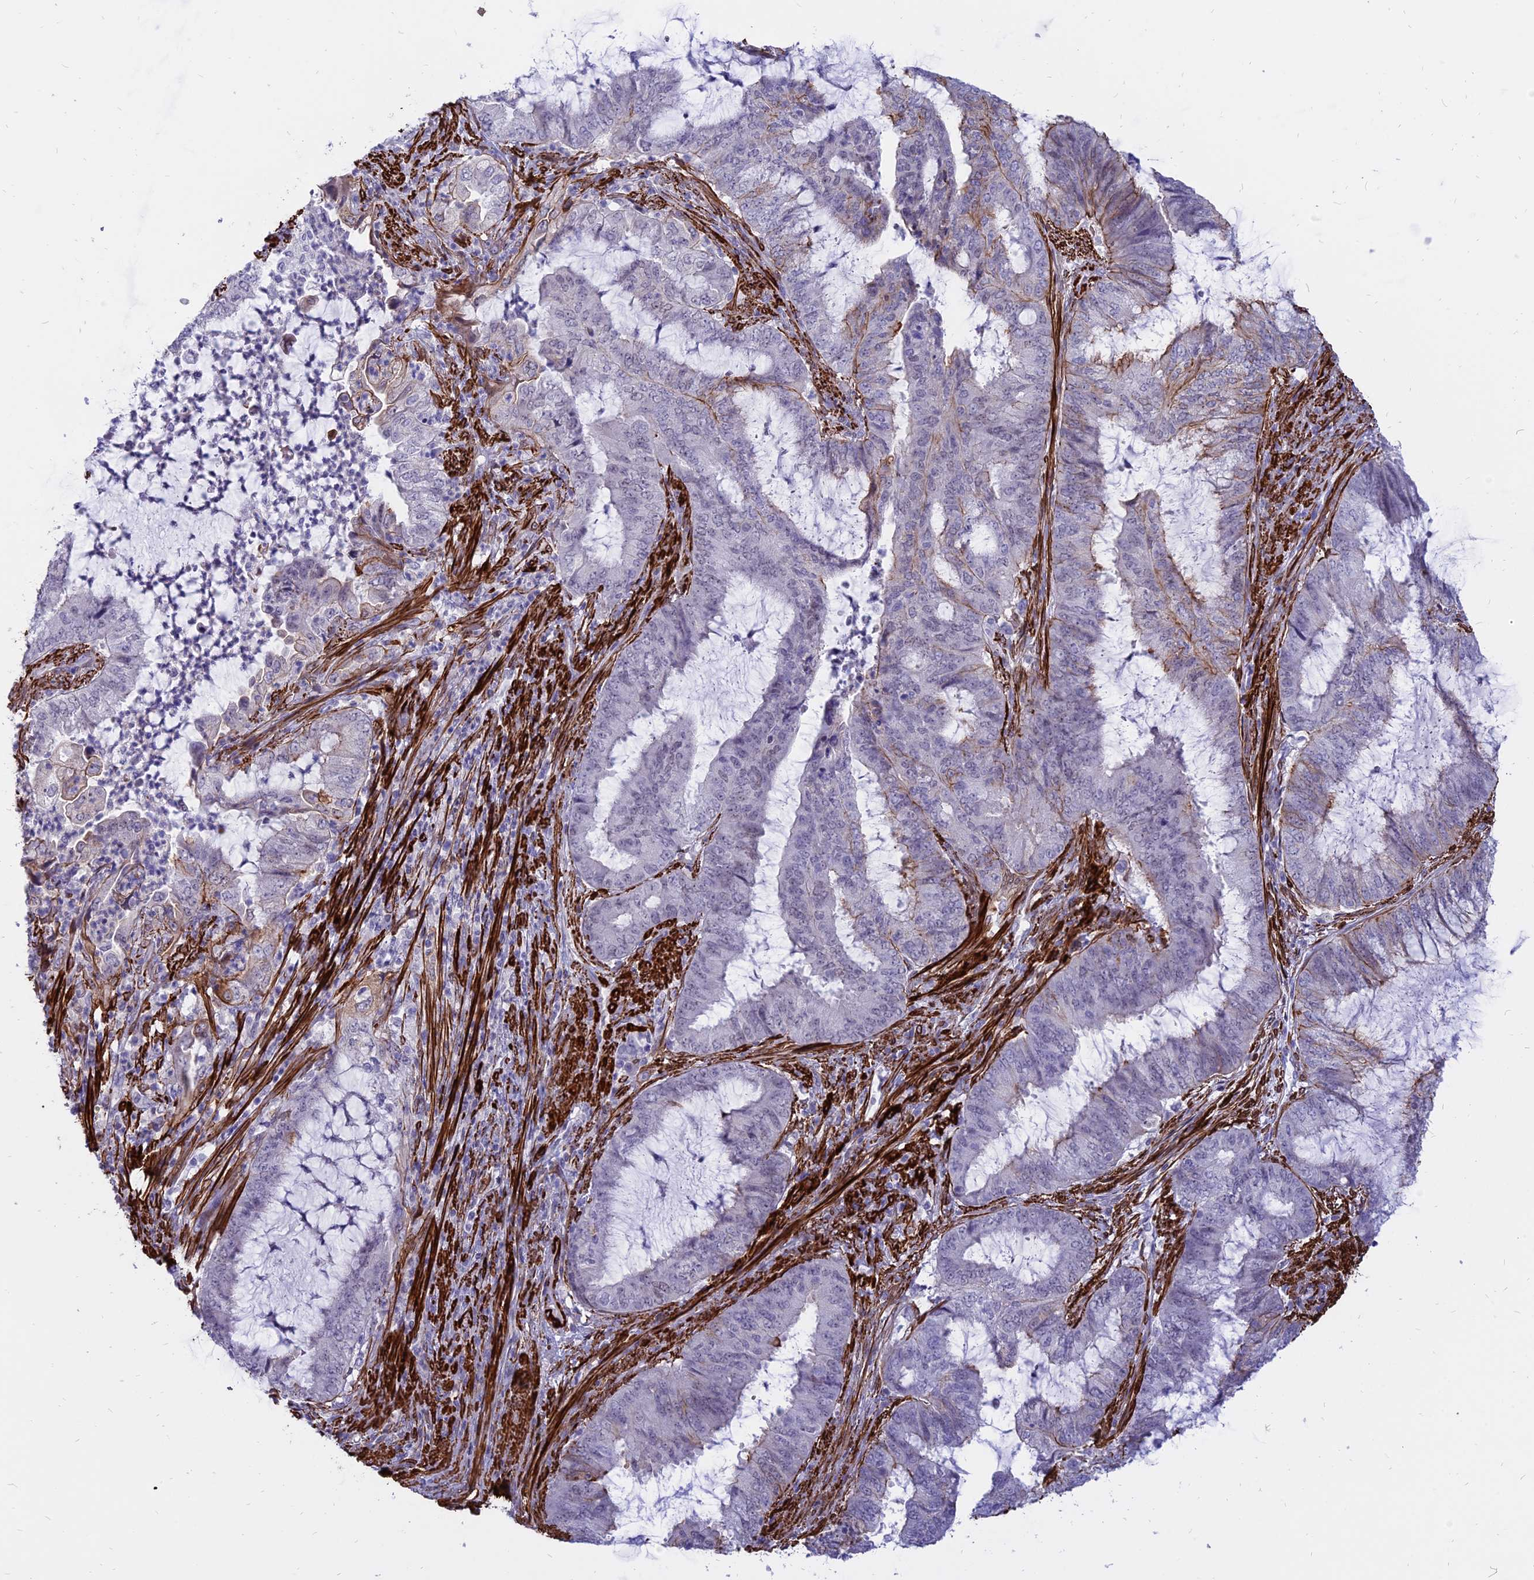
{"staining": {"intensity": "weak", "quantity": "<25%", "location": "cytoplasmic/membranous,nuclear"}, "tissue": "endometrial cancer", "cell_type": "Tumor cells", "image_type": "cancer", "snomed": [{"axis": "morphology", "description": "Adenocarcinoma, NOS"}, {"axis": "topography", "description": "Endometrium"}], "caption": "DAB (3,3'-diaminobenzidine) immunohistochemical staining of human endometrial cancer shows no significant positivity in tumor cells.", "gene": "CENPV", "patient": {"sex": "female", "age": 51}}